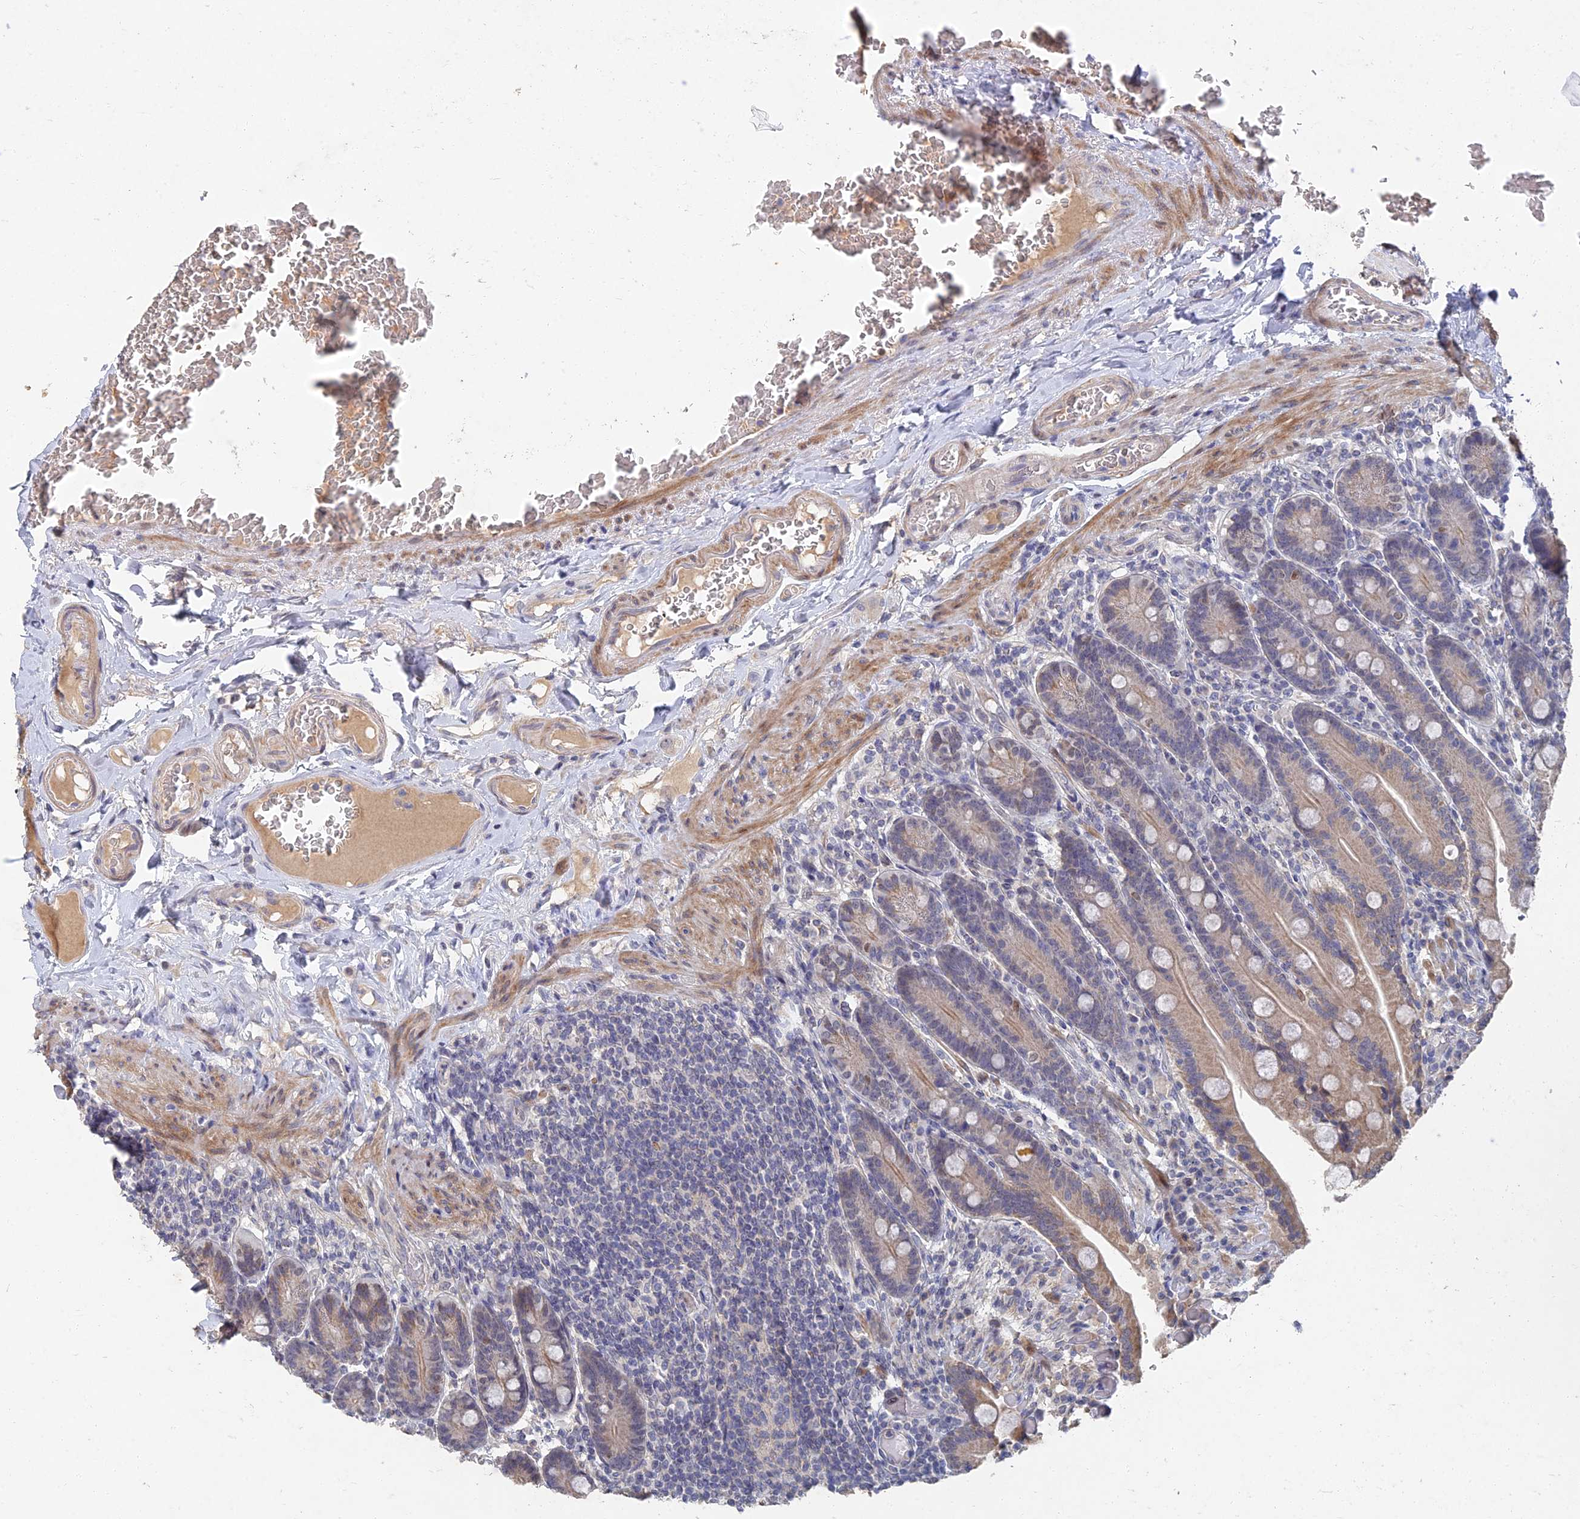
{"staining": {"intensity": "moderate", "quantity": "25%-75%", "location": "cytoplasmic/membranous"}, "tissue": "duodenum", "cell_type": "Glandular cells", "image_type": "normal", "snomed": [{"axis": "morphology", "description": "Normal tissue, NOS"}, {"axis": "topography", "description": "Duodenum"}], "caption": "Immunohistochemistry (IHC) (DAB) staining of normal duodenum displays moderate cytoplasmic/membranous protein expression in about 25%-75% of glandular cells. The staining is performed using DAB brown chromogen to label protein expression. The nuclei are counter-stained blue using hematoxylin.", "gene": "GNA15", "patient": {"sex": "female", "age": 62}}